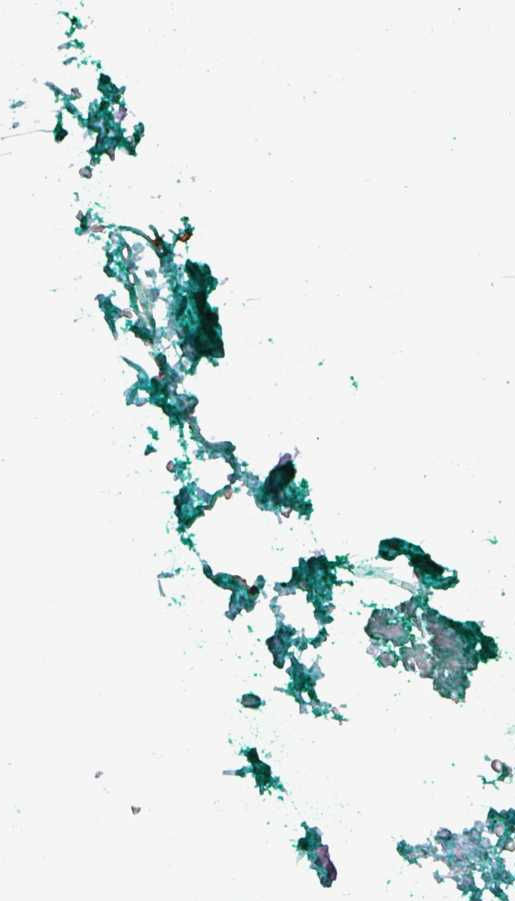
{"staining": {"intensity": "negative", "quantity": "none", "location": "none"}, "tissue": "adipose tissue", "cell_type": "Adipocytes", "image_type": "normal", "snomed": [{"axis": "morphology", "description": "Normal tissue, NOS"}, {"axis": "morphology", "description": "Adenocarcinoma, High grade"}, {"axis": "topography", "description": "Prostate"}, {"axis": "topography", "description": "Peripheral nerve tissue"}], "caption": "Adipose tissue stained for a protein using IHC shows no staining adipocytes.", "gene": "PNMA6A", "patient": {"sex": "male", "age": 68}}